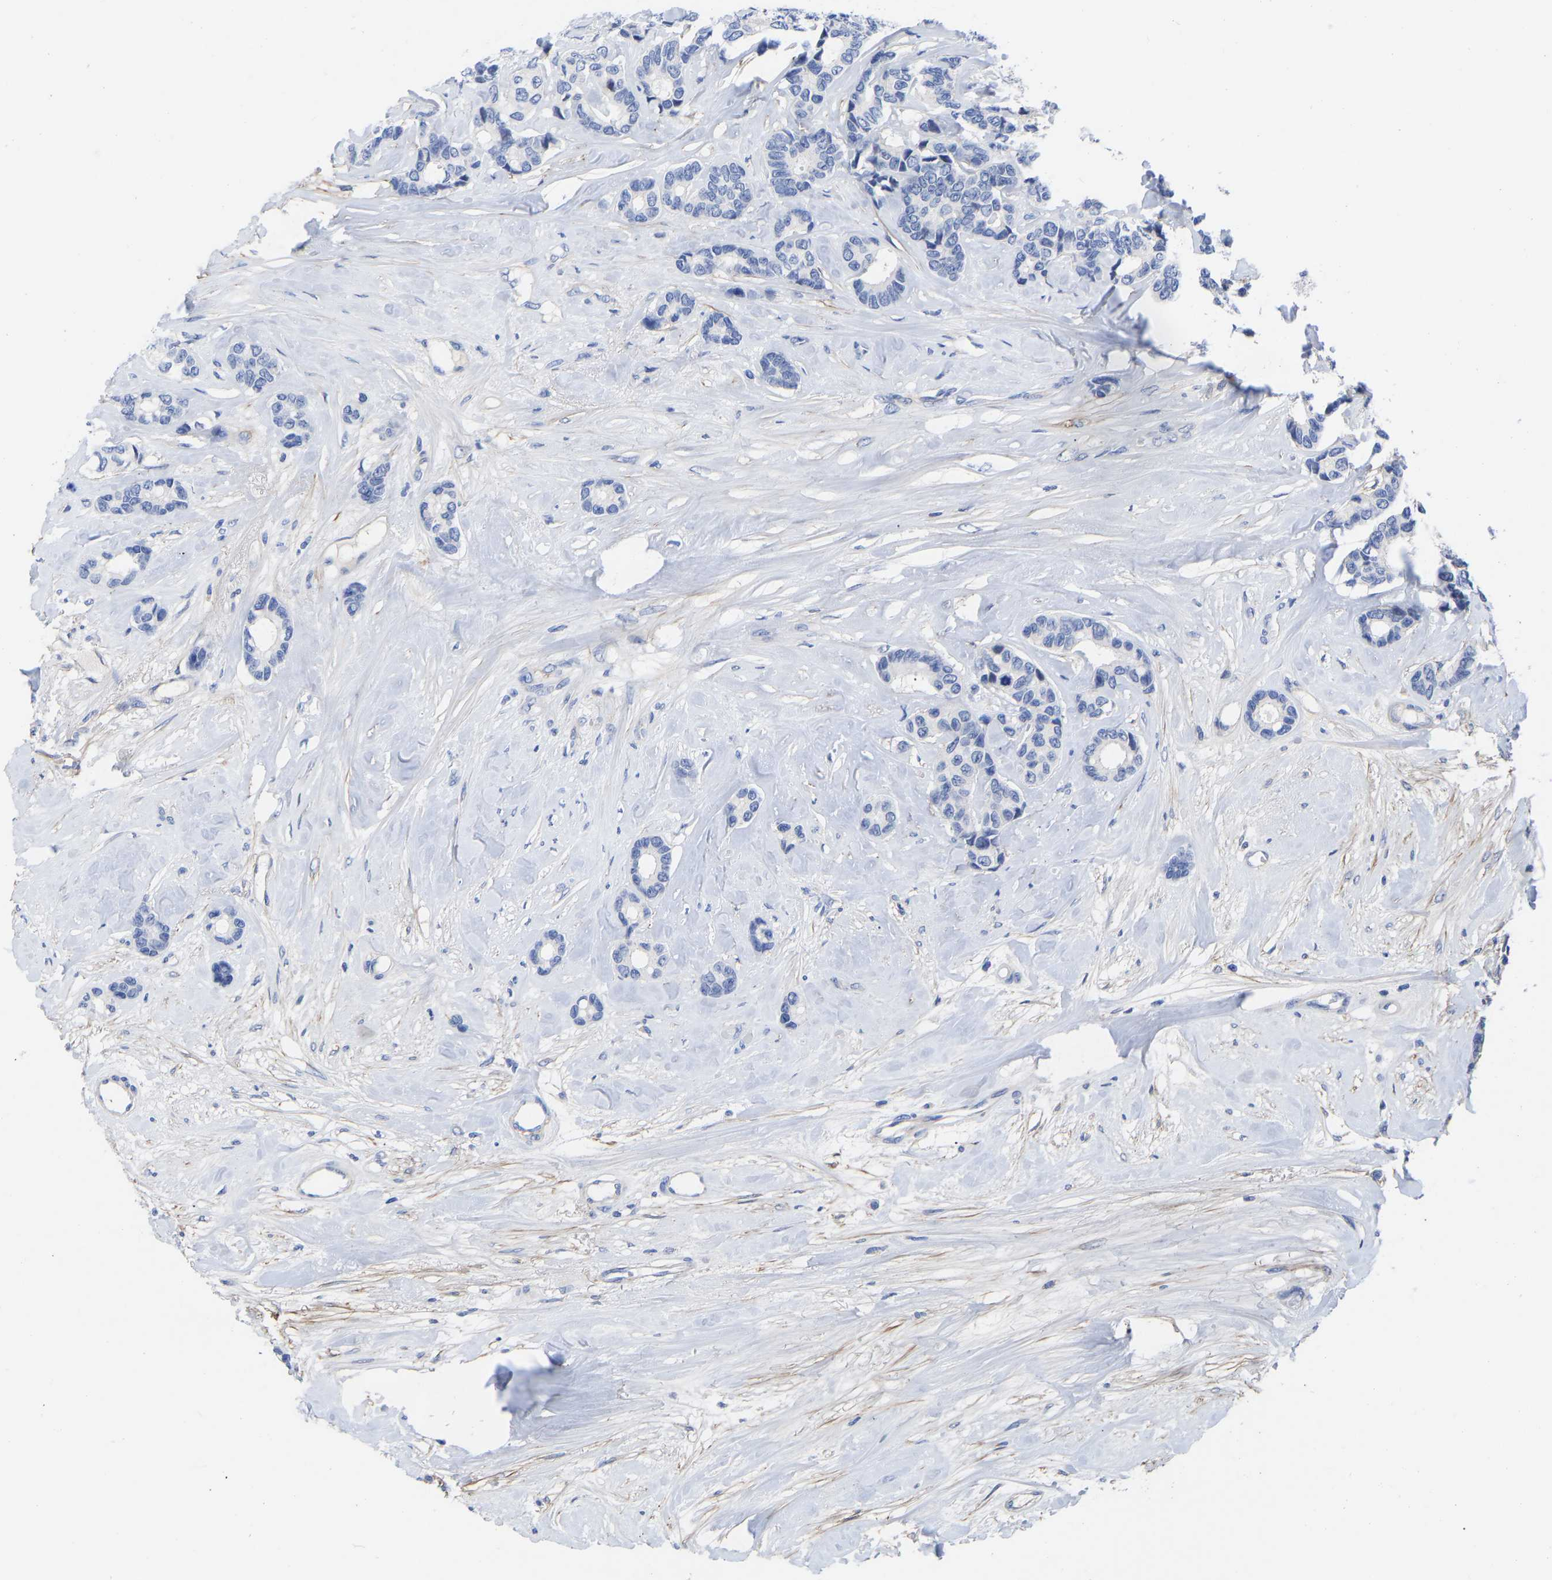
{"staining": {"intensity": "negative", "quantity": "none", "location": "none"}, "tissue": "breast cancer", "cell_type": "Tumor cells", "image_type": "cancer", "snomed": [{"axis": "morphology", "description": "Duct carcinoma"}, {"axis": "topography", "description": "Breast"}], "caption": "DAB immunohistochemical staining of invasive ductal carcinoma (breast) displays no significant expression in tumor cells.", "gene": "GPA33", "patient": {"sex": "female", "age": 87}}